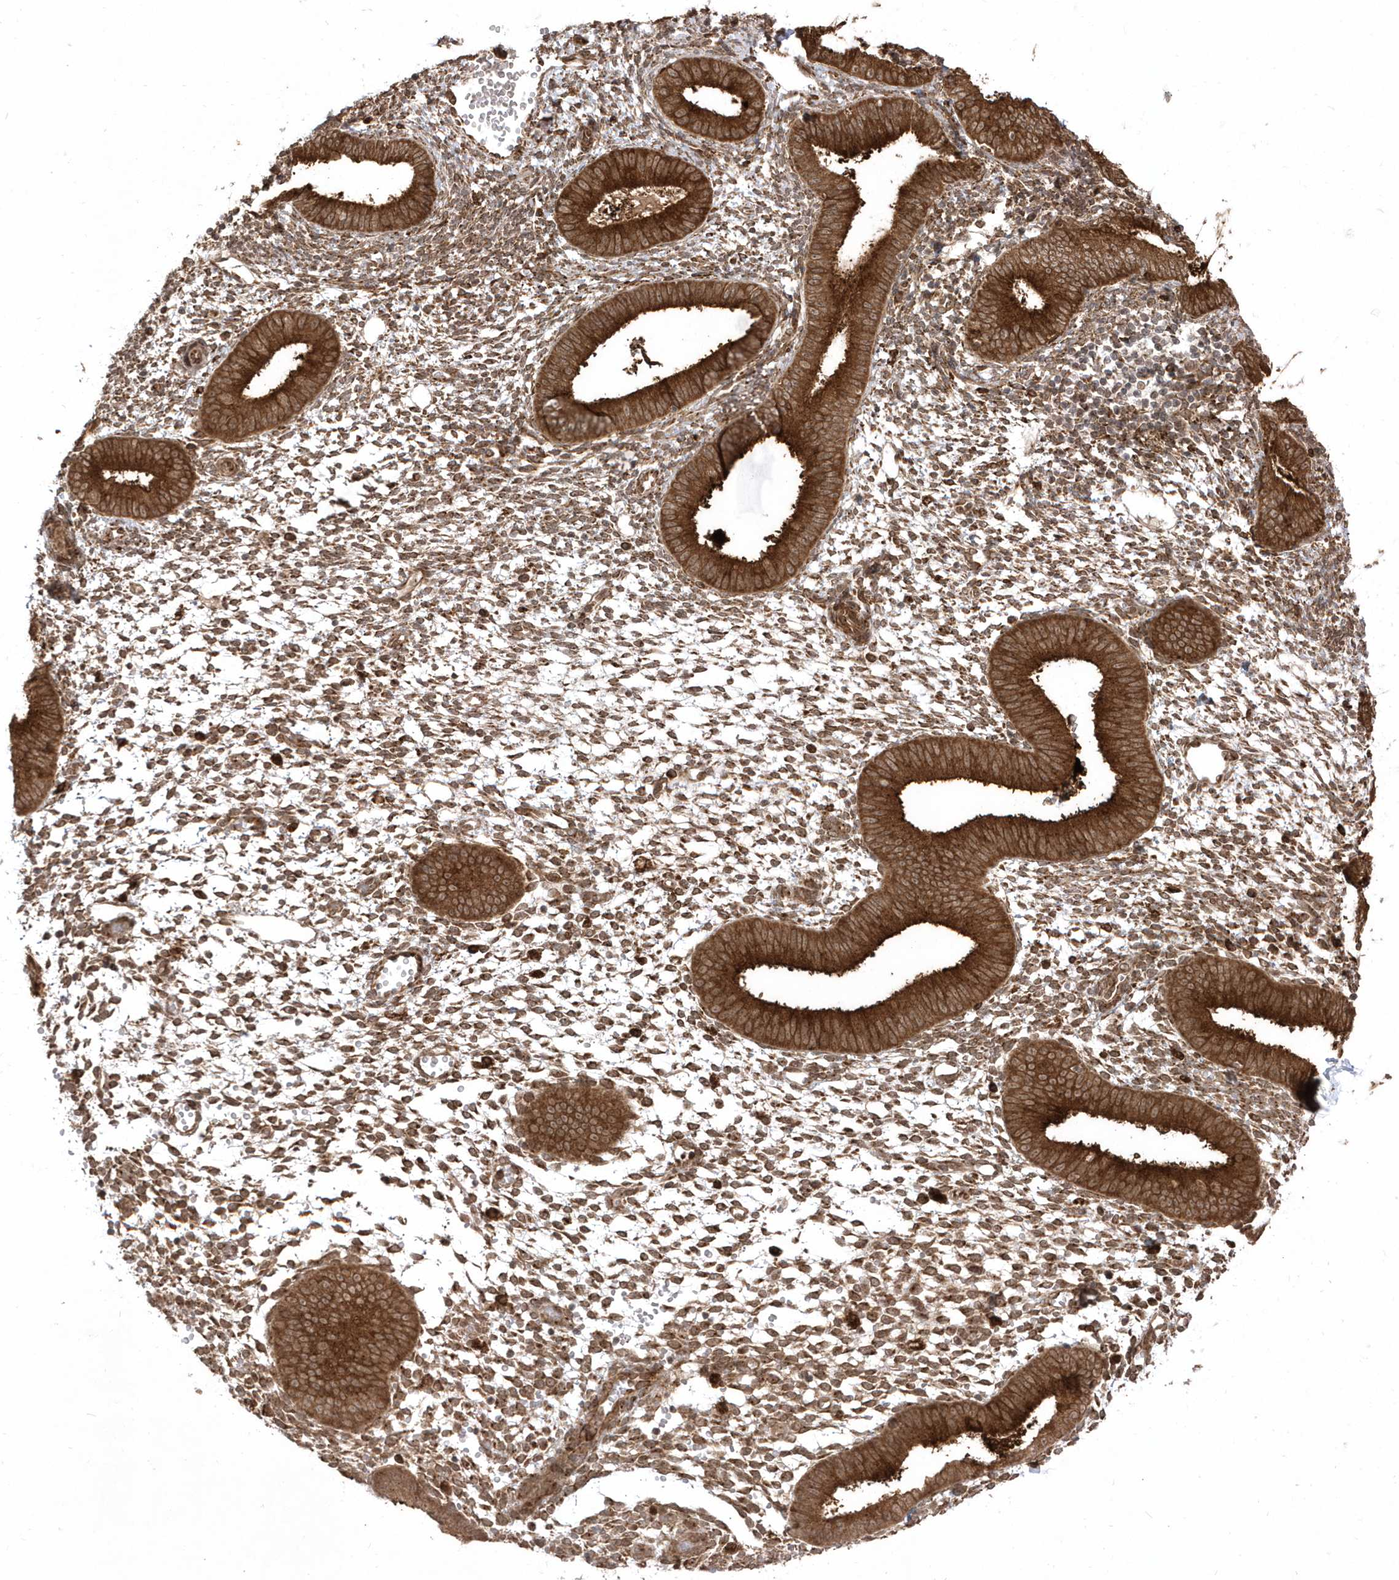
{"staining": {"intensity": "moderate", "quantity": ">75%", "location": "cytoplasmic/membranous"}, "tissue": "endometrium", "cell_type": "Cells in endometrial stroma", "image_type": "normal", "snomed": [{"axis": "morphology", "description": "Normal tissue, NOS"}, {"axis": "topography", "description": "Uterus"}, {"axis": "topography", "description": "Endometrium"}], "caption": "Approximately >75% of cells in endometrial stroma in normal human endometrium display moderate cytoplasmic/membranous protein positivity as visualized by brown immunohistochemical staining.", "gene": "EPC2", "patient": {"sex": "female", "age": 48}}